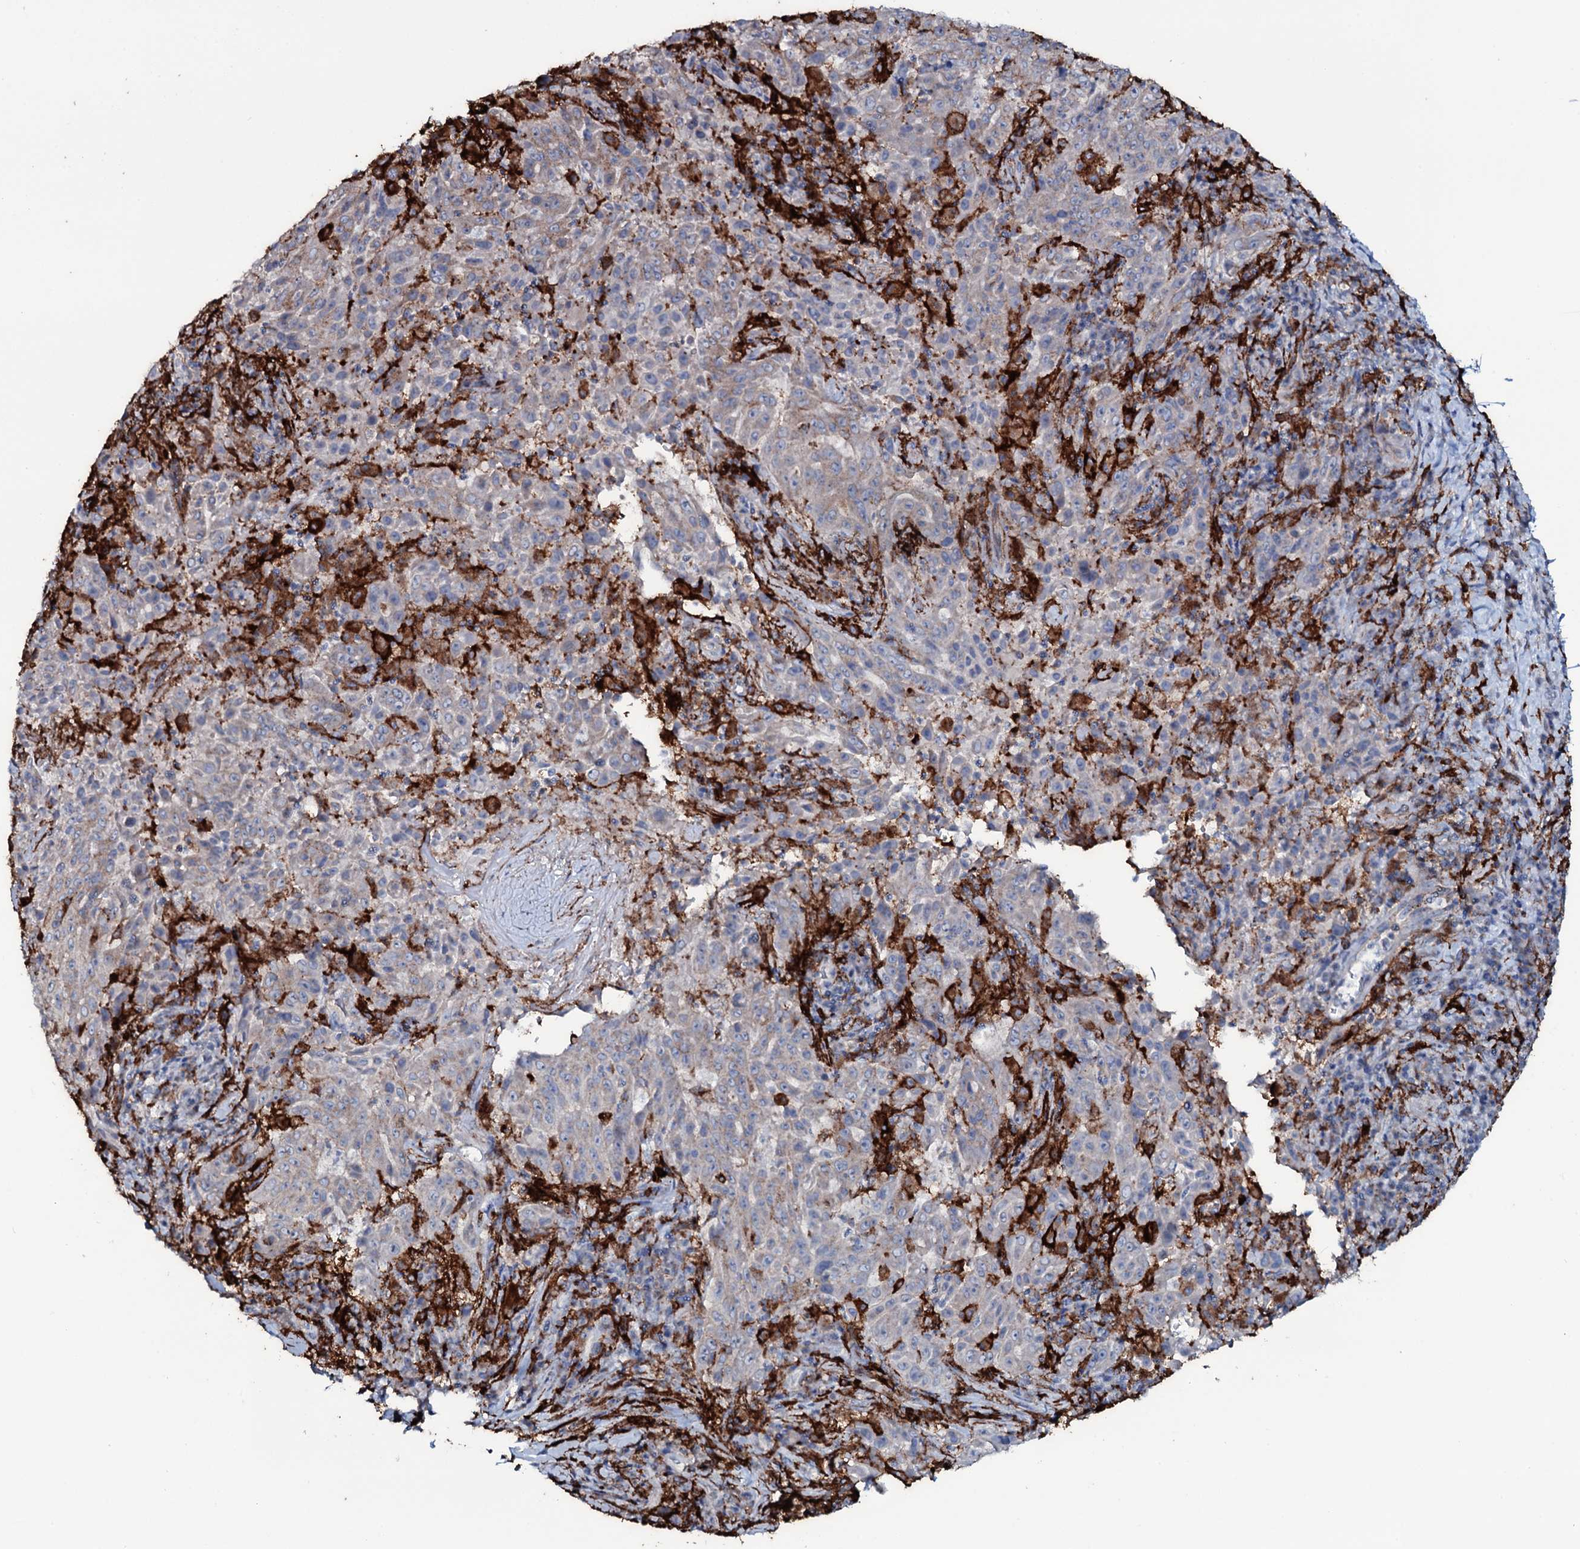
{"staining": {"intensity": "negative", "quantity": "none", "location": "none"}, "tissue": "pancreatic cancer", "cell_type": "Tumor cells", "image_type": "cancer", "snomed": [{"axis": "morphology", "description": "Adenocarcinoma, NOS"}, {"axis": "topography", "description": "Pancreas"}], "caption": "An immunohistochemistry micrograph of adenocarcinoma (pancreatic) is shown. There is no staining in tumor cells of adenocarcinoma (pancreatic).", "gene": "OSBPL2", "patient": {"sex": "male", "age": 63}}